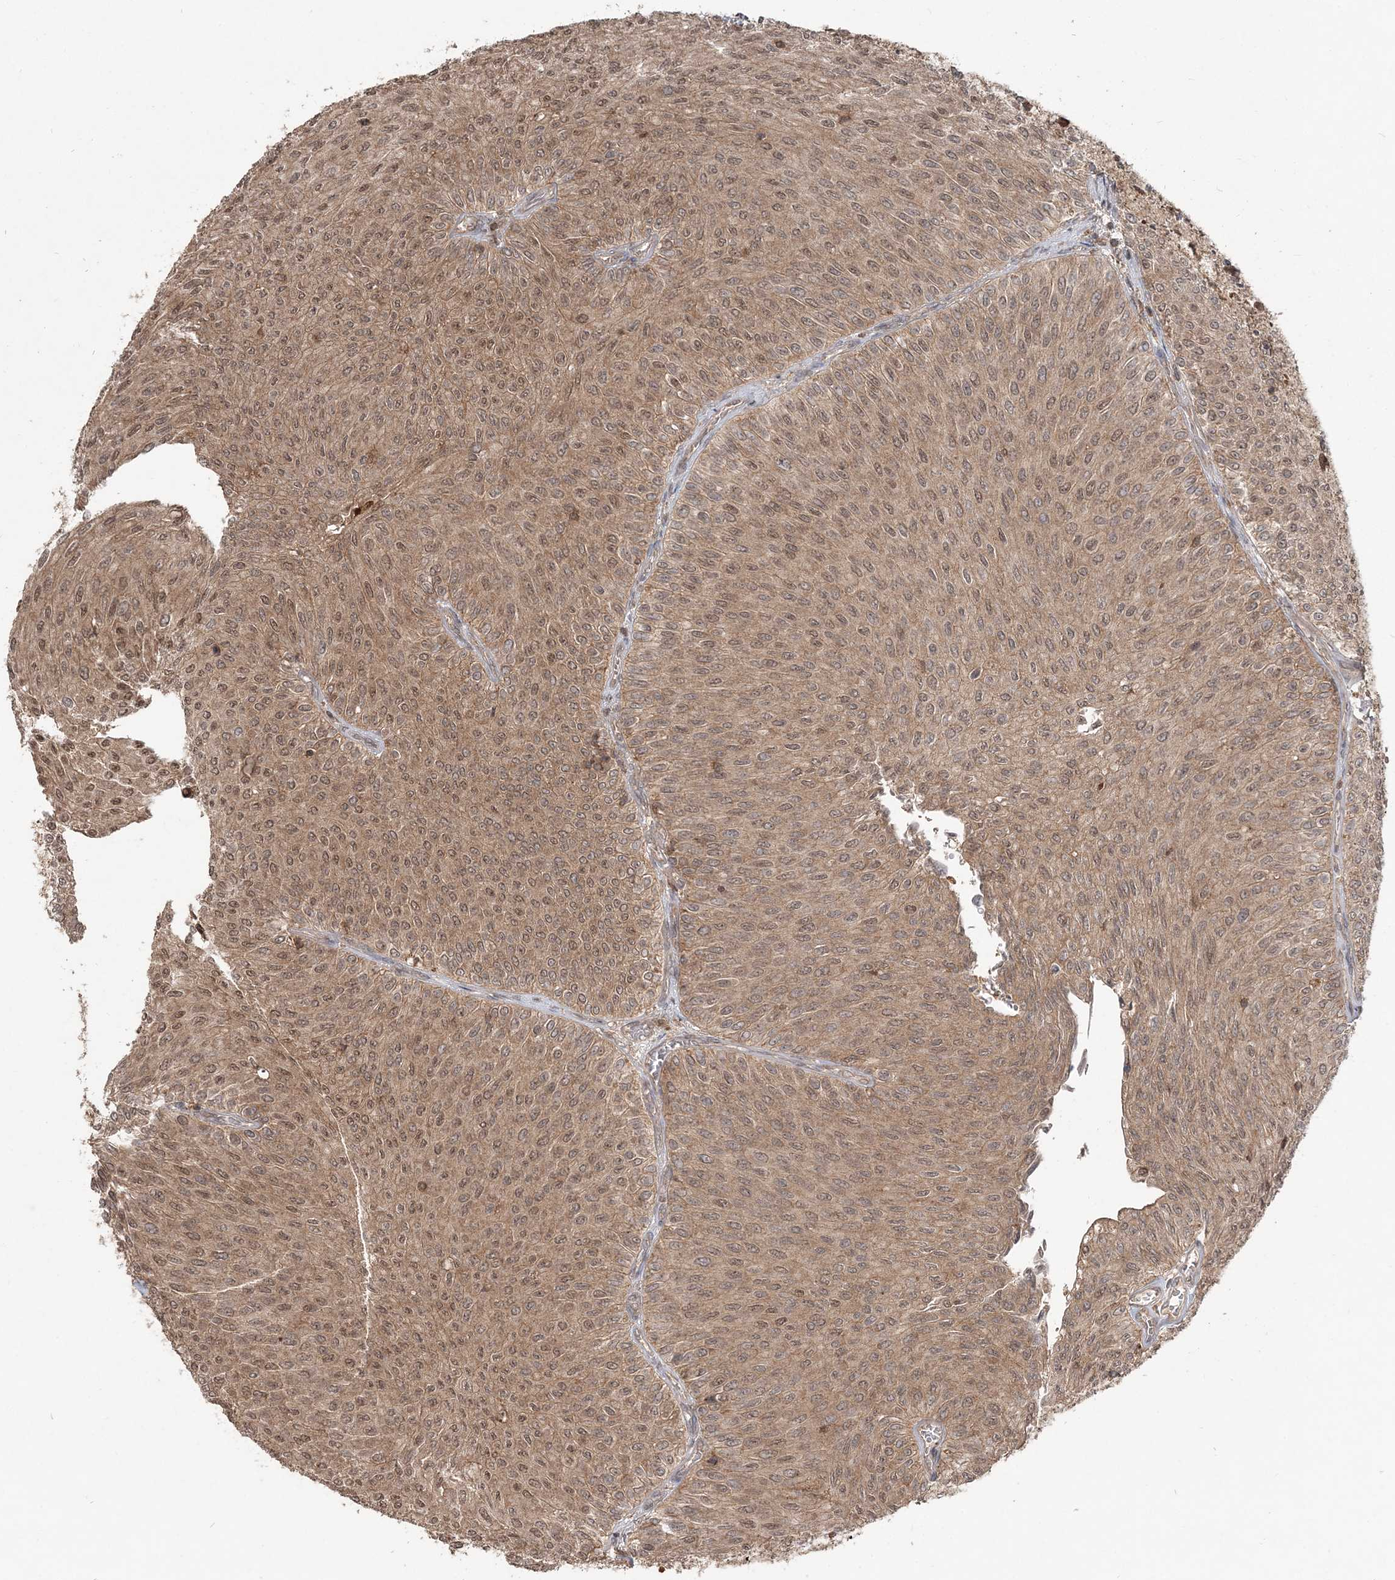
{"staining": {"intensity": "moderate", "quantity": ">75%", "location": "cytoplasmic/membranous,nuclear"}, "tissue": "urothelial cancer", "cell_type": "Tumor cells", "image_type": "cancer", "snomed": [{"axis": "morphology", "description": "Urothelial carcinoma, Low grade"}, {"axis": "topography", "description": "Urinary bladder"}], "caption": "Protein analysis of urothelial cancer tissue demonstrates moderate cytoplasmic/membranous and nuclear staining in approximately >75% of tumor cells.", "gene": "CAB39", "patient": {"sex": "male", "age": 78}}